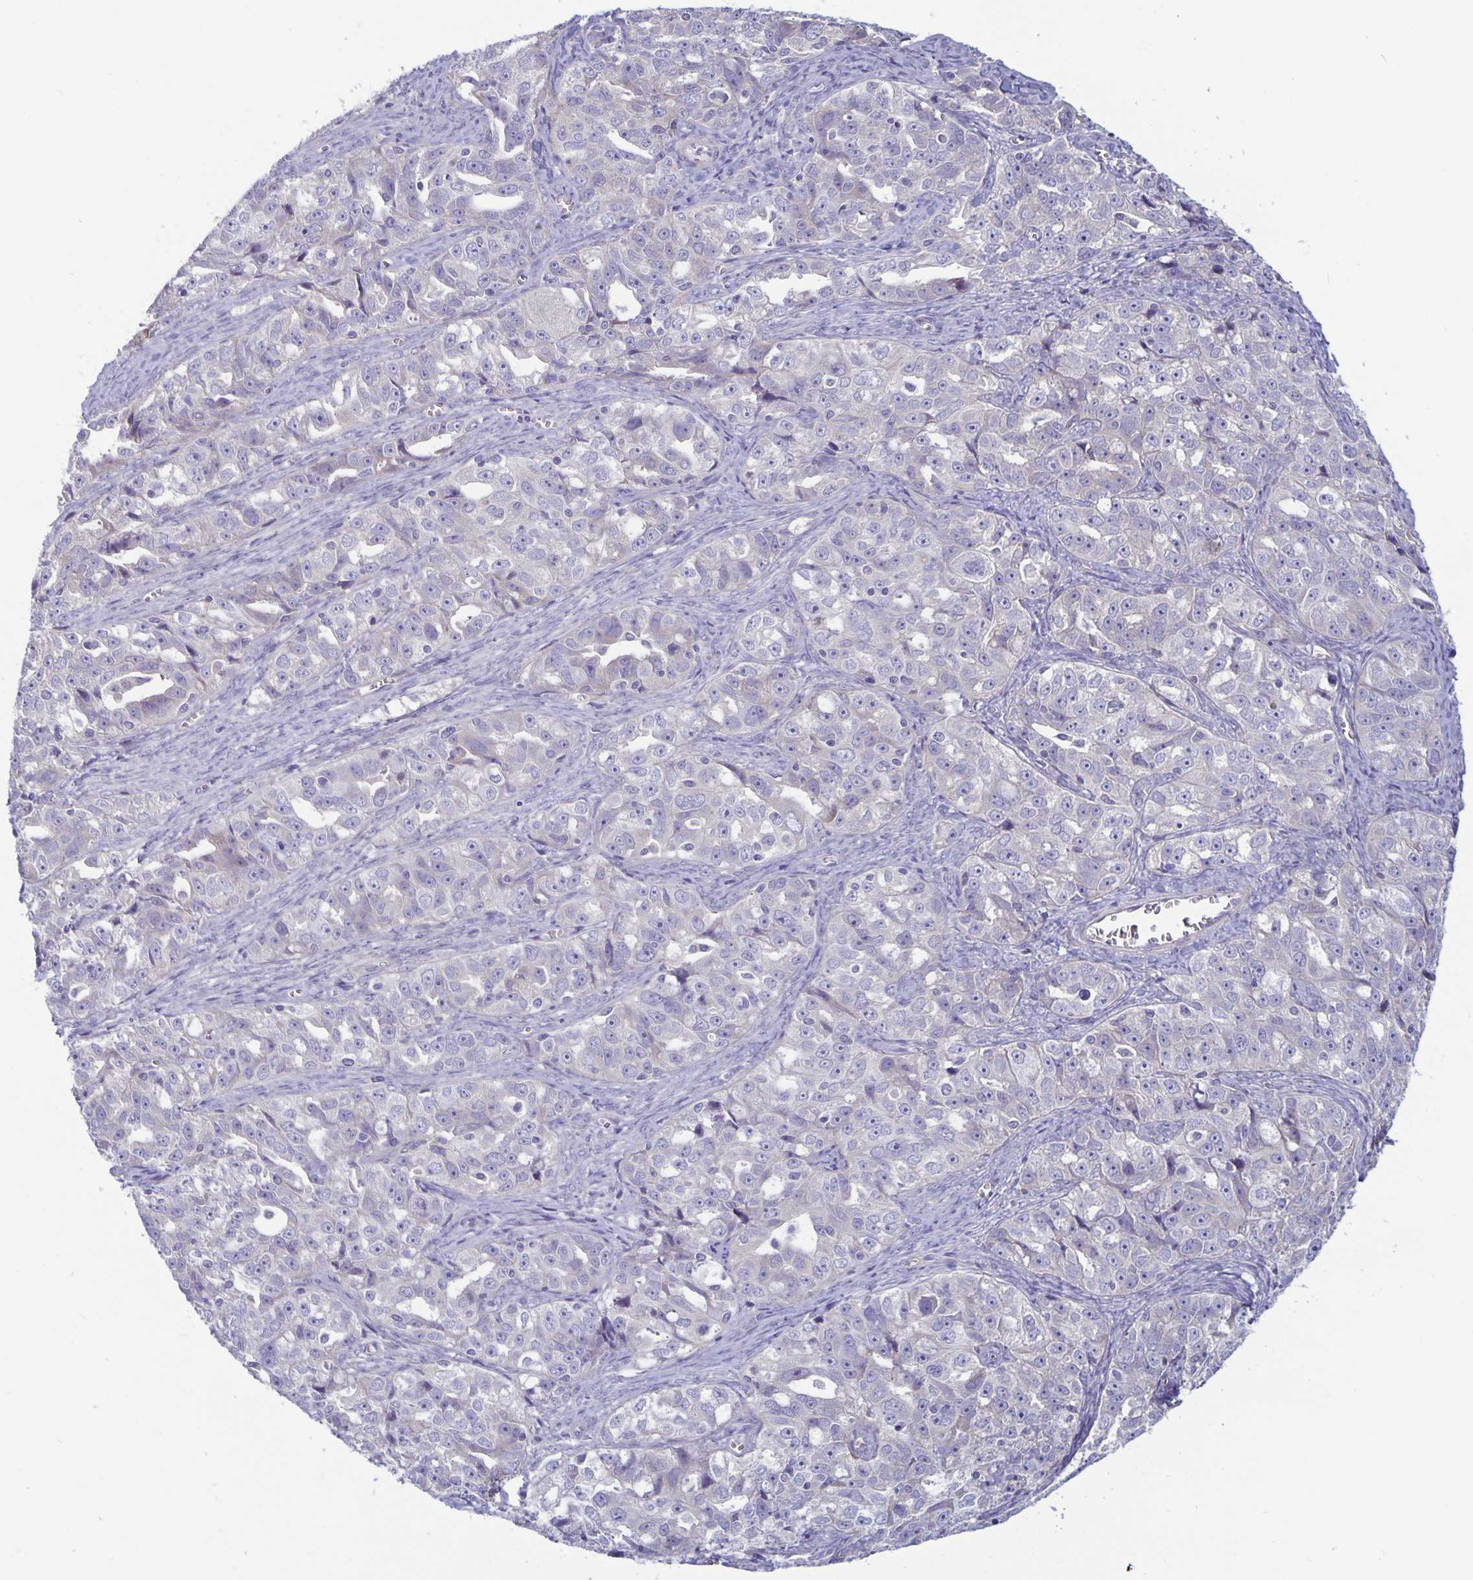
{"staining": {"intensity": "negative", "quantity": "none", "location": "none"}, "tissue": "ovarian cancer", "cell_type": "Tumor cells", "image_type": "cancer", "snomed": [{"axis": "morphology", "description": "Cystadenocarcinoma, serous, NOS"}, {"axis": "topography", "description": "Ovary"}], "caption": "Photomicrograph shows no protein positivity in tumor cells of ovarian cancer tissue.", "gene": "PLCB3", "patient": {"sex": "female", "age": 51}}